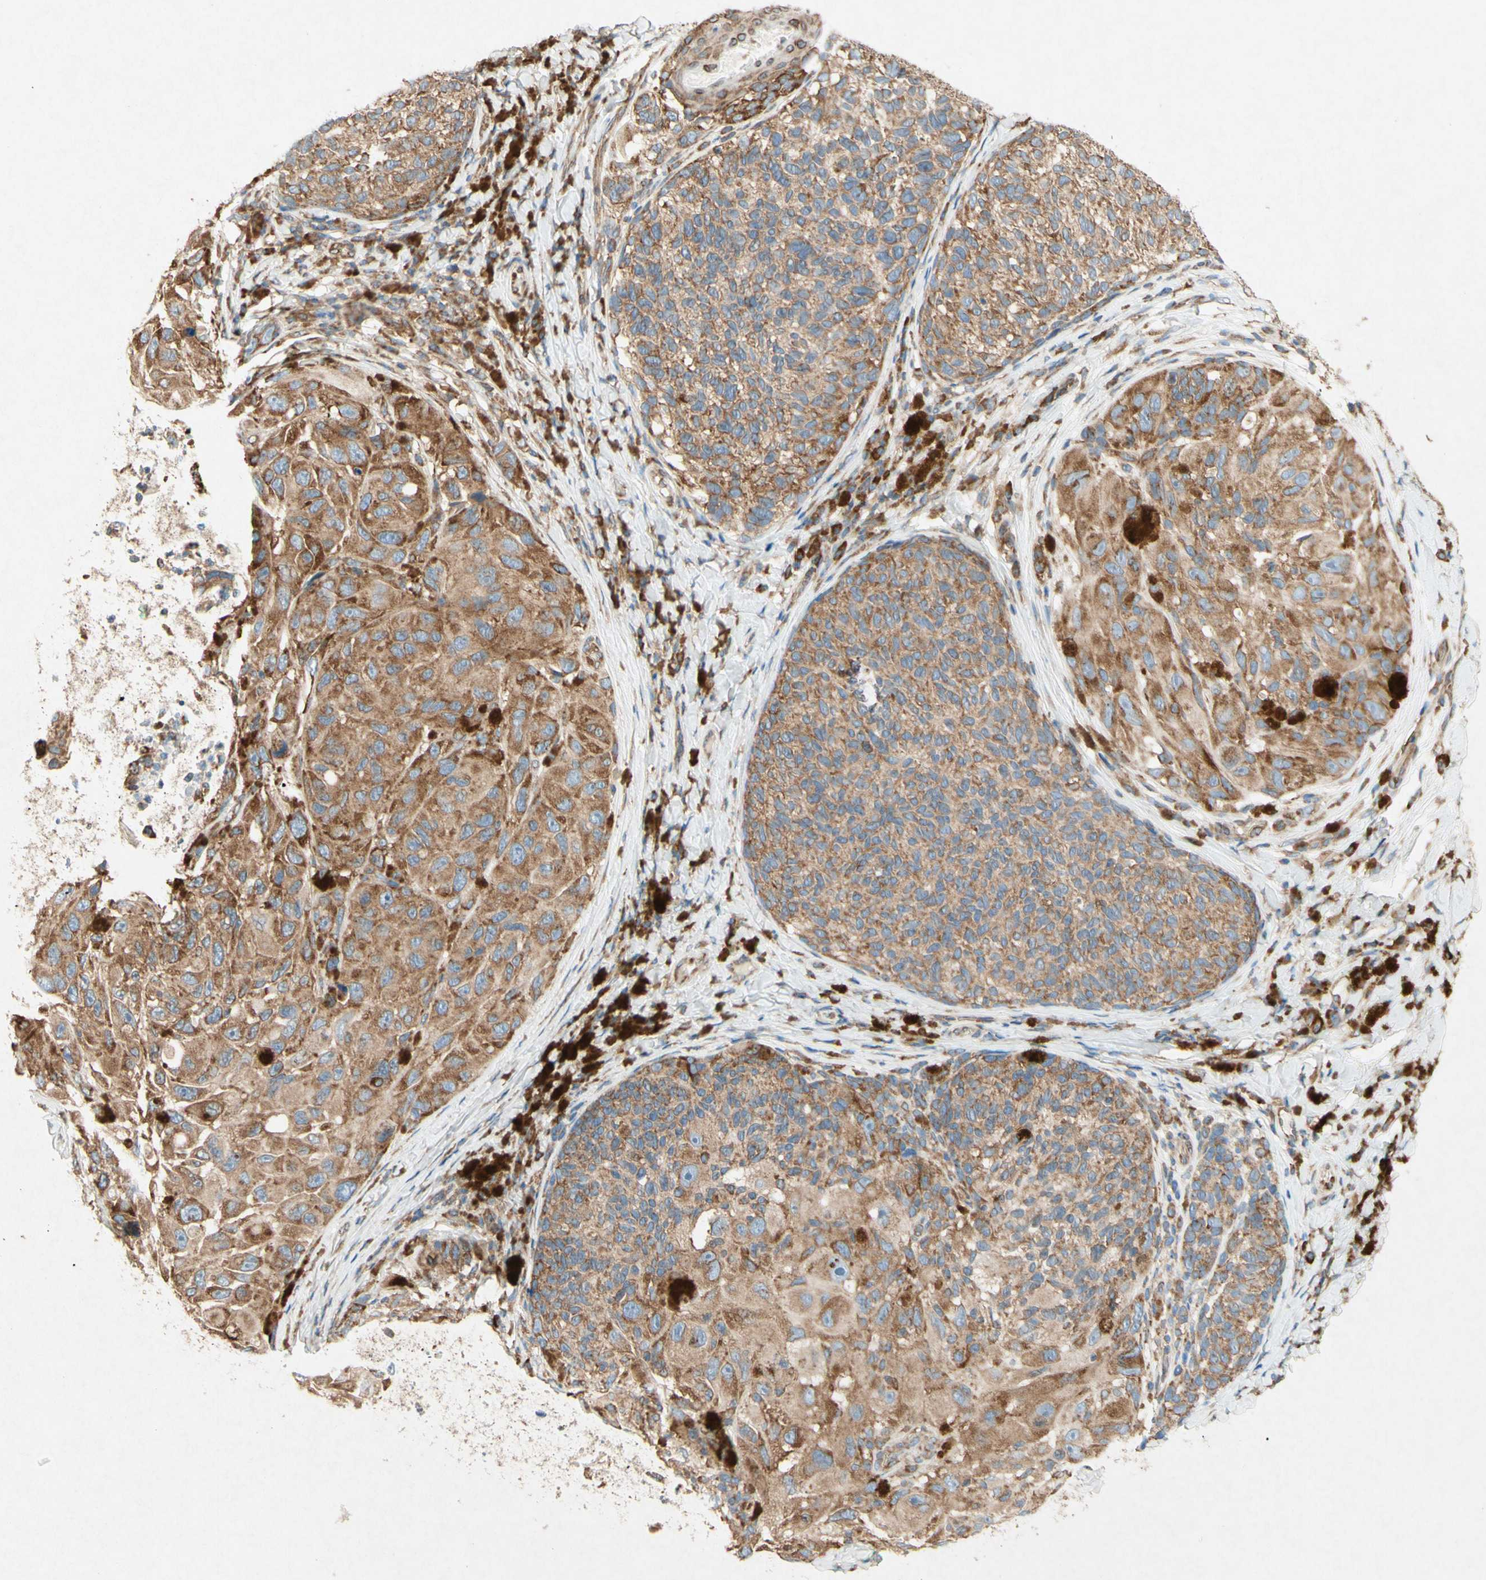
{"staining": {"intensity": "strong", "quantity": ">75%", "location": "cytoplasmic/membranous"}, "tissue": "melanoma", "cell_type": "Tumor cells", "image_type": "cancer", "snomed": [{"axis": "morphology", "description": "Malignant melanoma, NOS"}, {"axis": "topography", "description": "Skin"}], "caption": "Human malignant melanoma stained with a protein marker demonstrates strong staining in tumor cells.", "gene": "PABPC1", "patient": {"sex": "female", "age": 73}}